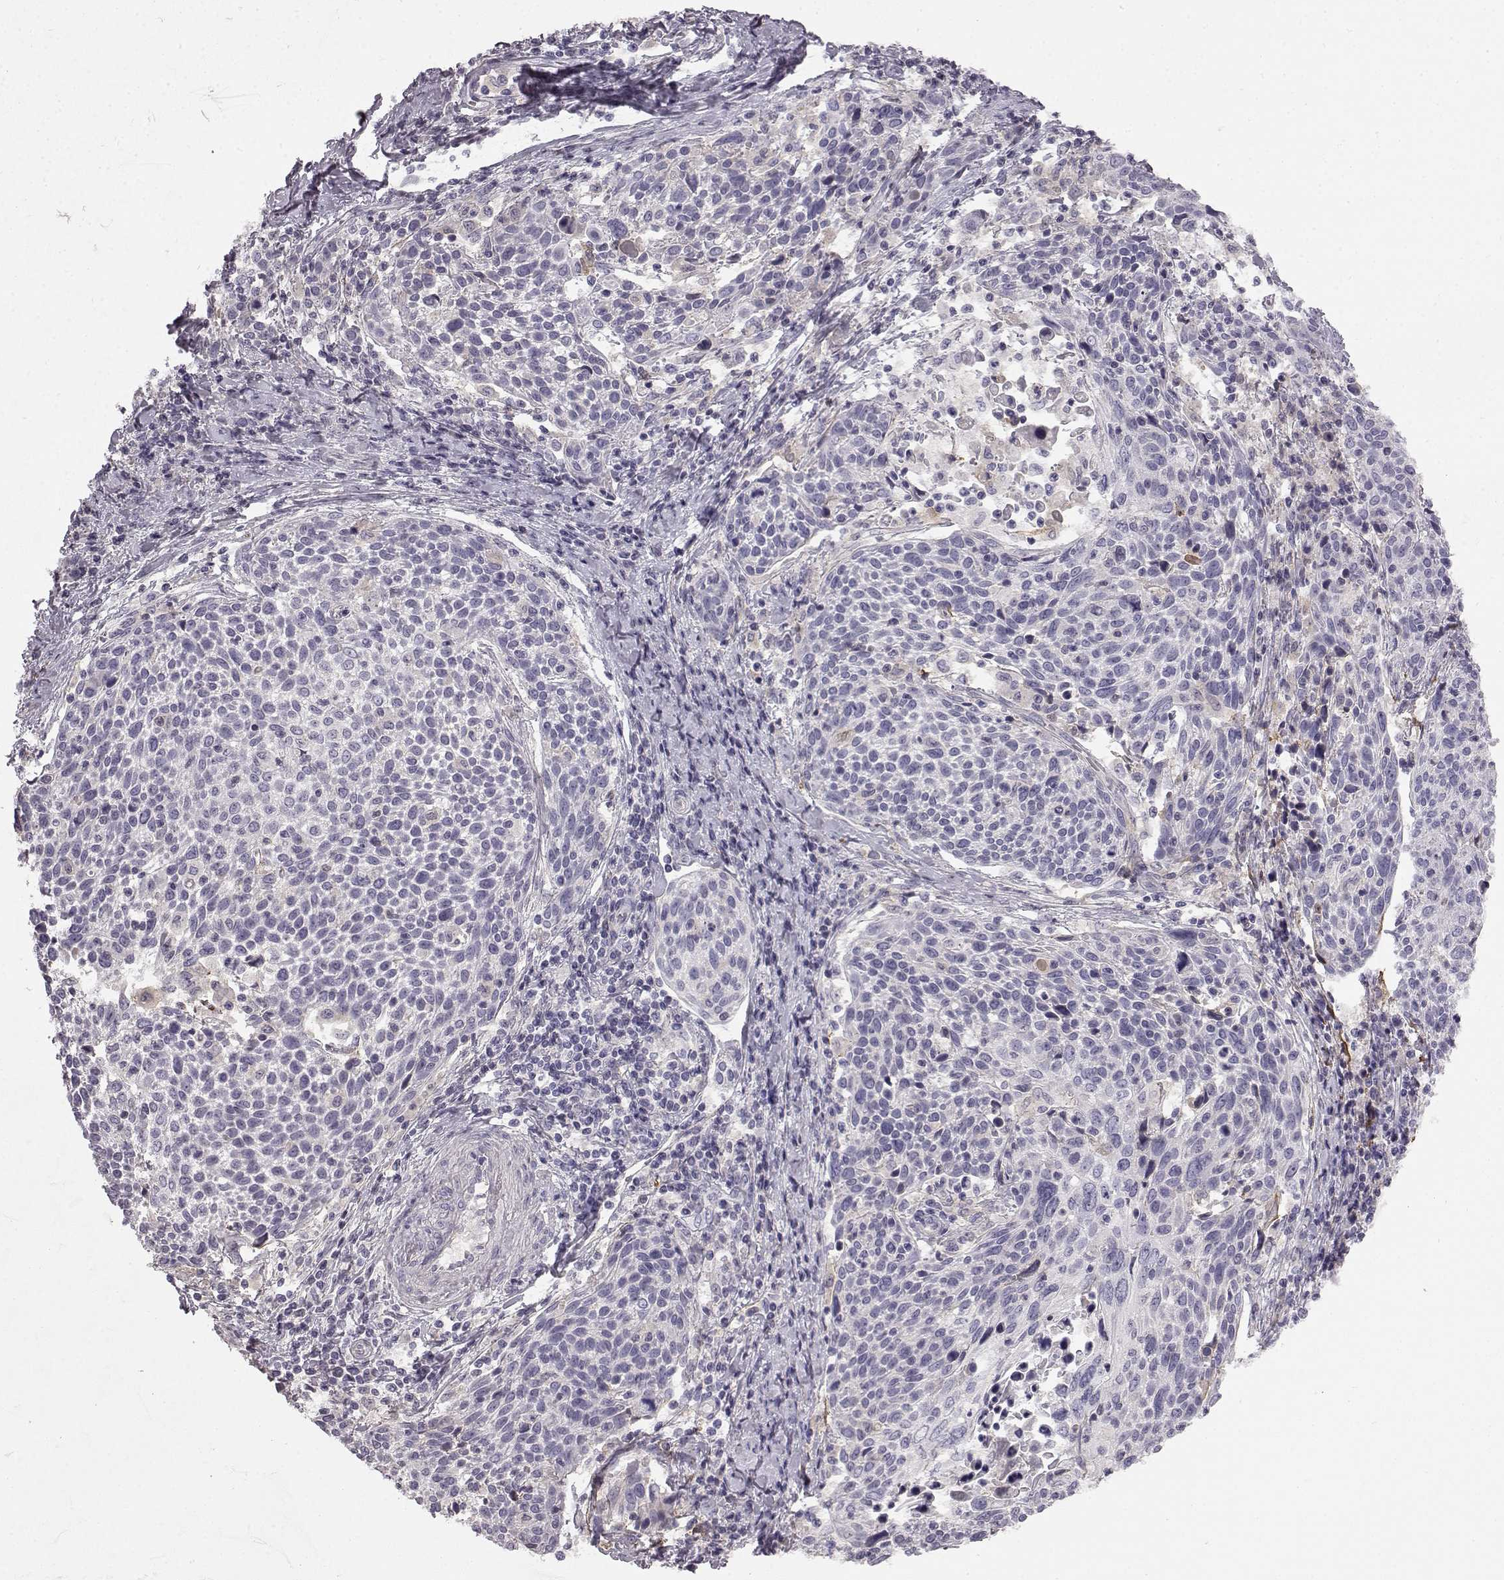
{"staining": {"intensity": "negative", "quantity": "none", "location": "none"}, "tissue": "cervical cancer", "cell_type": "Tumor cells", "image_type": "cancer", "snomed": [{"axis": "morphology", "description": "Squamous cell carcinoma, NOS"}, {"axis": "topography", "description": "Cervix"}], "caption": "Tumor cells are negative for brown protein staining in cervical cancer (squamous cell carcinoma).", "gene": "KRT85", "patient": {"sex": "female", "age": 61}}